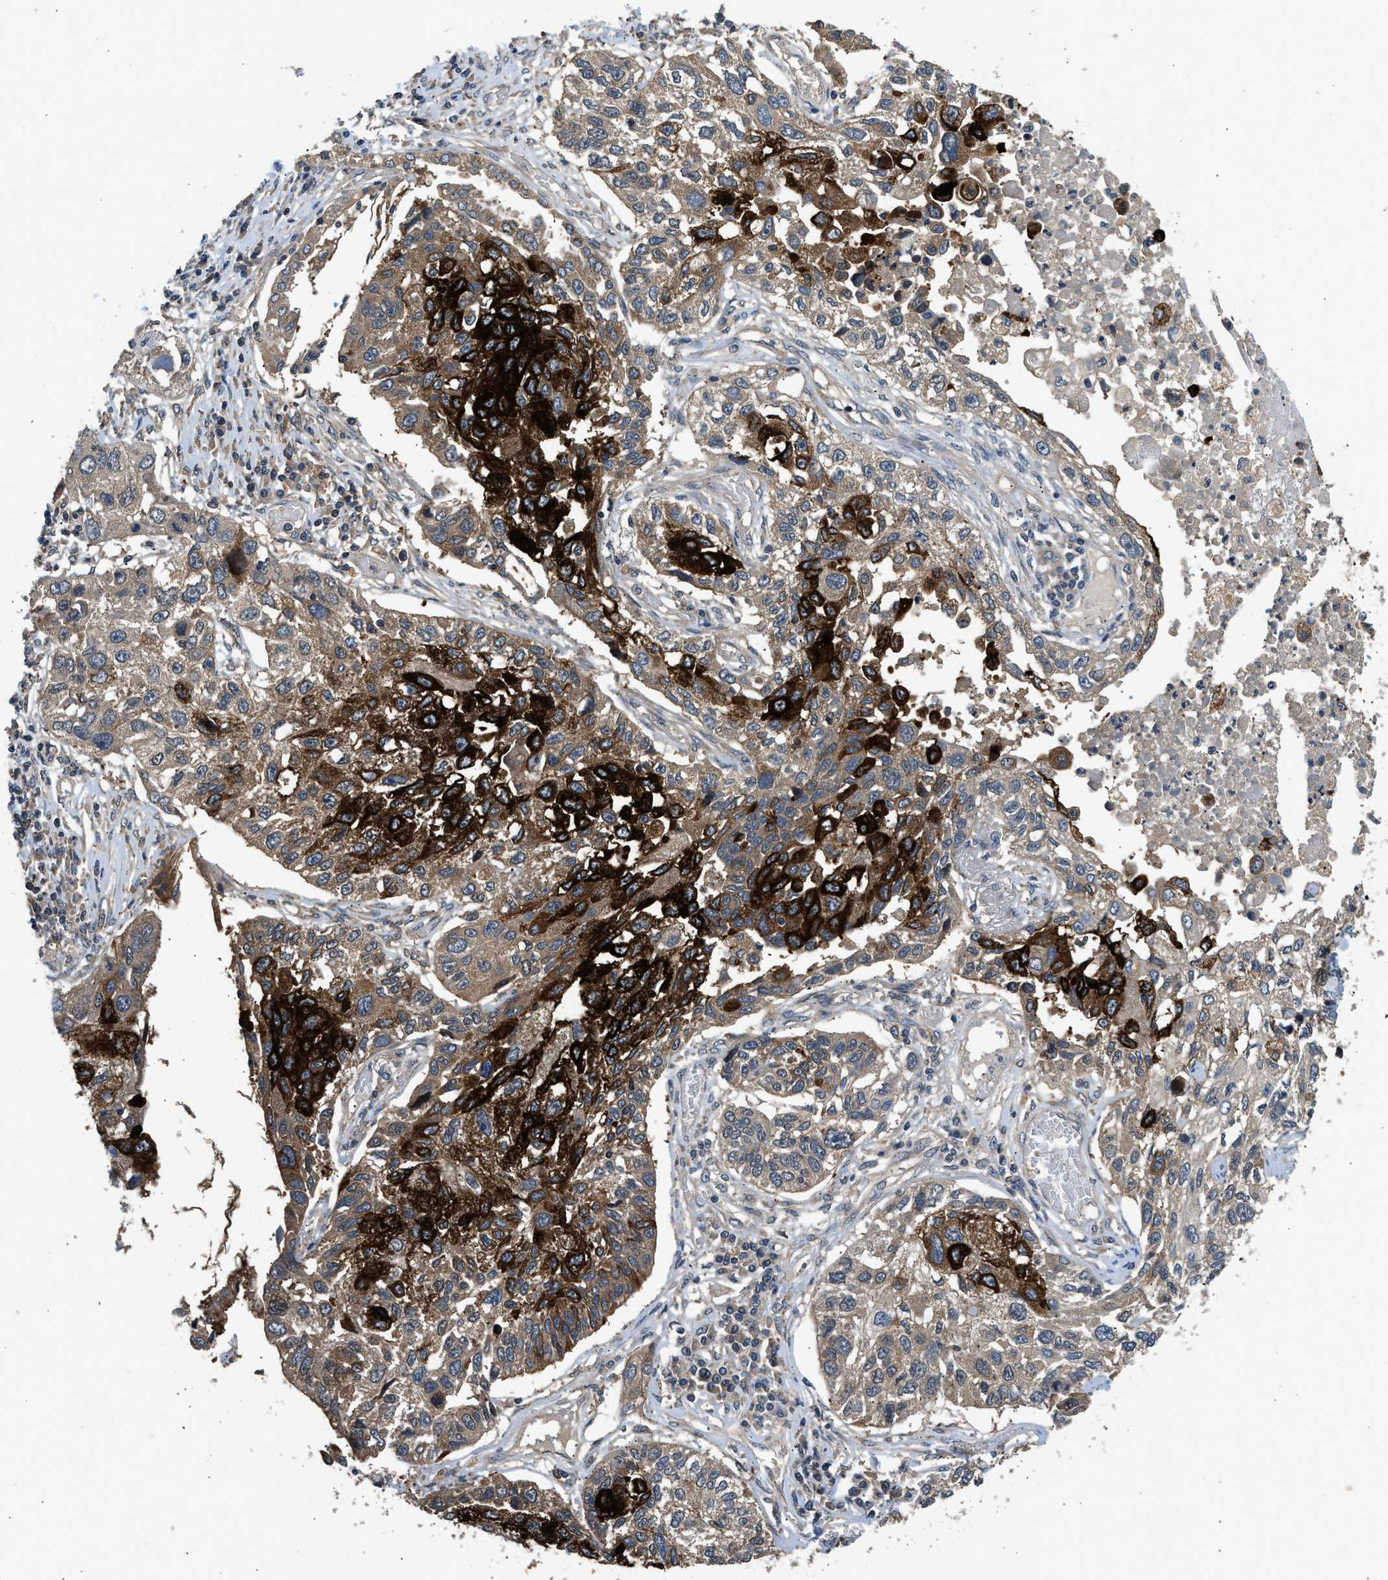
{"staining": {"intensity": "strong", "quantity": ">75%", "location": "cytoplasmic/membranous"}, "tissue": "lung cancer", "cell_type": "Tumor cells", "image_type": "cancer", "snomed": [{"axis": "morphology", "description": "Squamous cell carcinoma, NOS"}, {"axis": "topography", "description": "Lung"}], "caption": "A histopathology image of lung cancer (squamous cell carcinoma) stained for a protein exhibits strong cytoplasmic/membranous brown staining in tumor cells. (DAB IHC, brown staining for protein, blue staining for nuclei).", "gene": "IL3RA", "patient": {"sex": "male", "age": 71}}